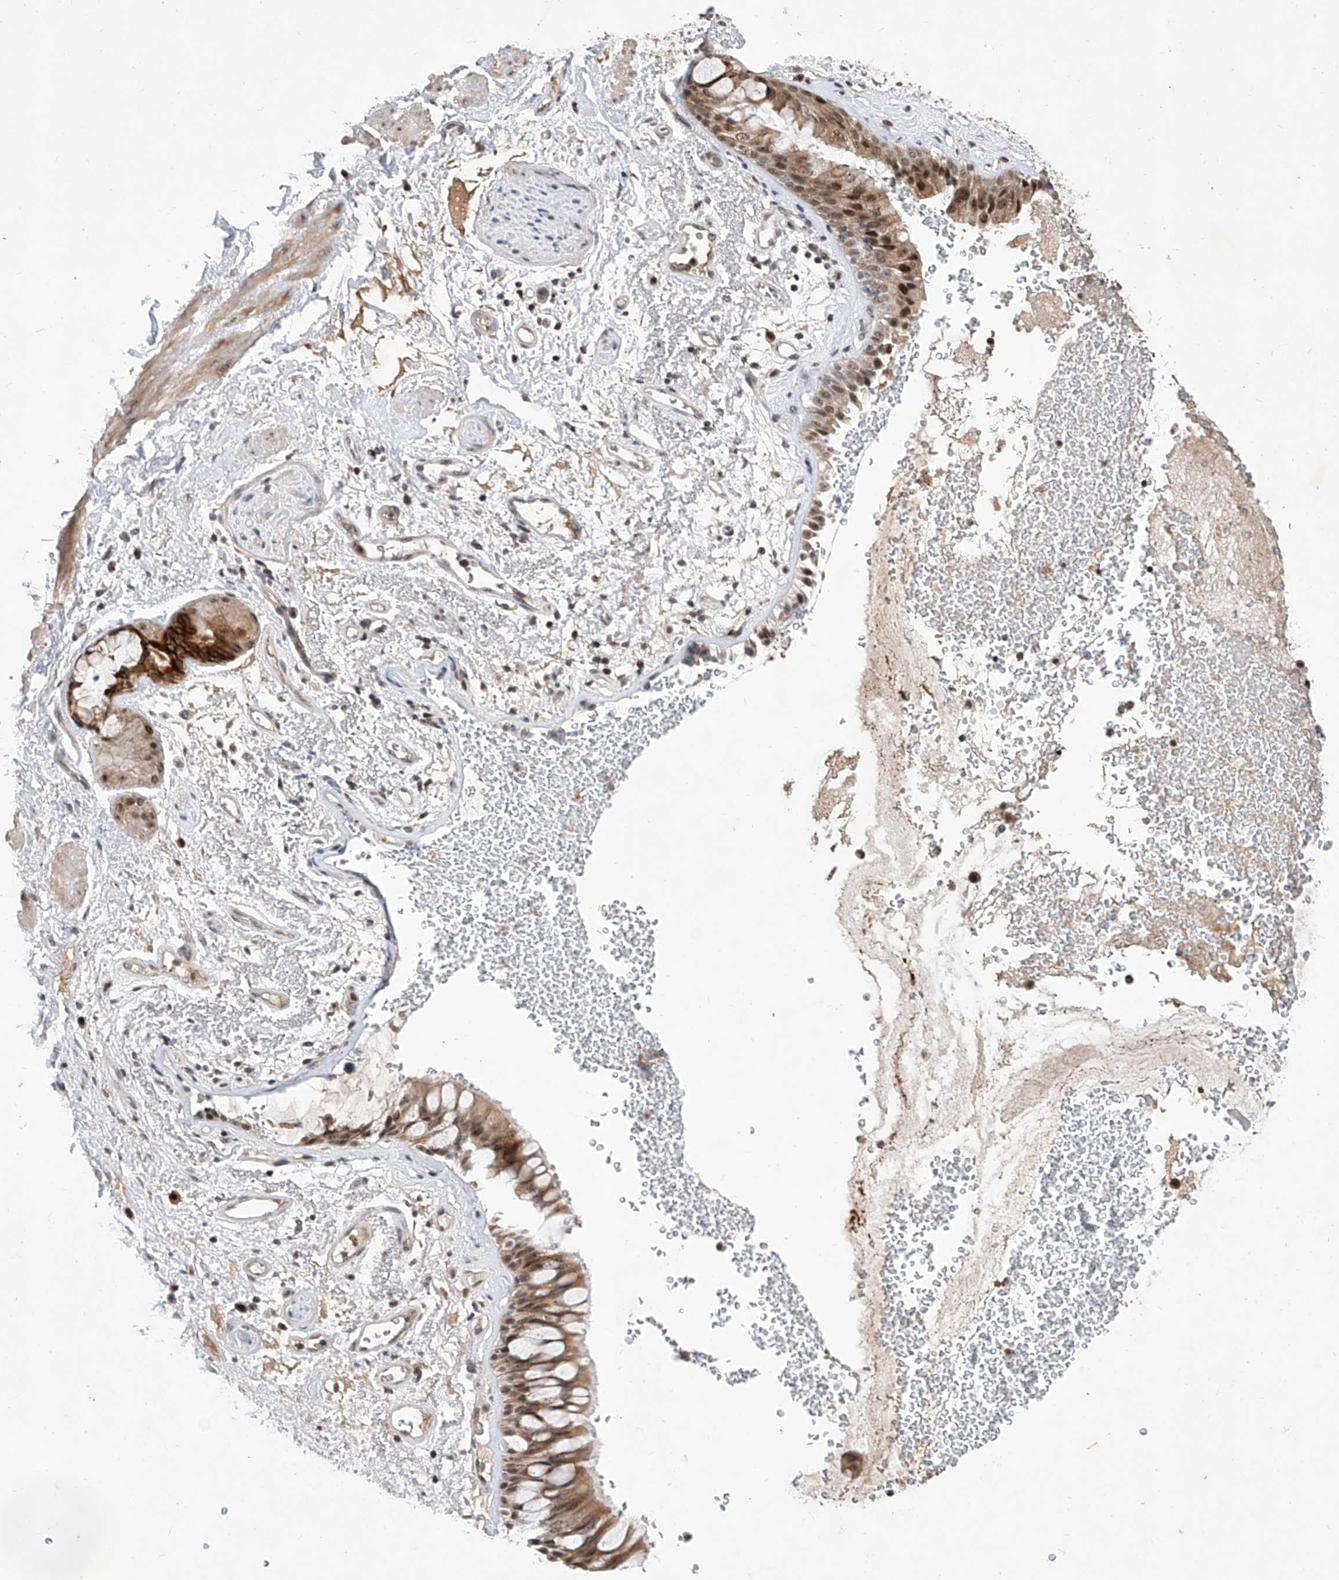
{"staining": {"intensity": "moderate", "quantity": ">75%", "location": "cytoplasmic/membranous,nuclear"}, "tissue": "bronchus", "cell_type": "Respiratory epithelial cells", "image_type": "normal", "snomed": [{"axis": "morphology", "description": "Normal tissue, NOS"}, {"axis": "morphology", "description": "Squamous cell carcinoma, NOS"}, {"axis": "topography", "description": "Lymph node"}, {"axis": "topography", "description": "Bronchus"}, {"axis": "topography", "description": "Lung"}], "caption": "Respiratory epithelial cells display medium levels of moderate cytoplasmic/membranous,nuclear positivity in about >75% of cells in unremarkable human bronchus.", "gene": "LGR4", "patient": {"sex": "male", "age": 66}}